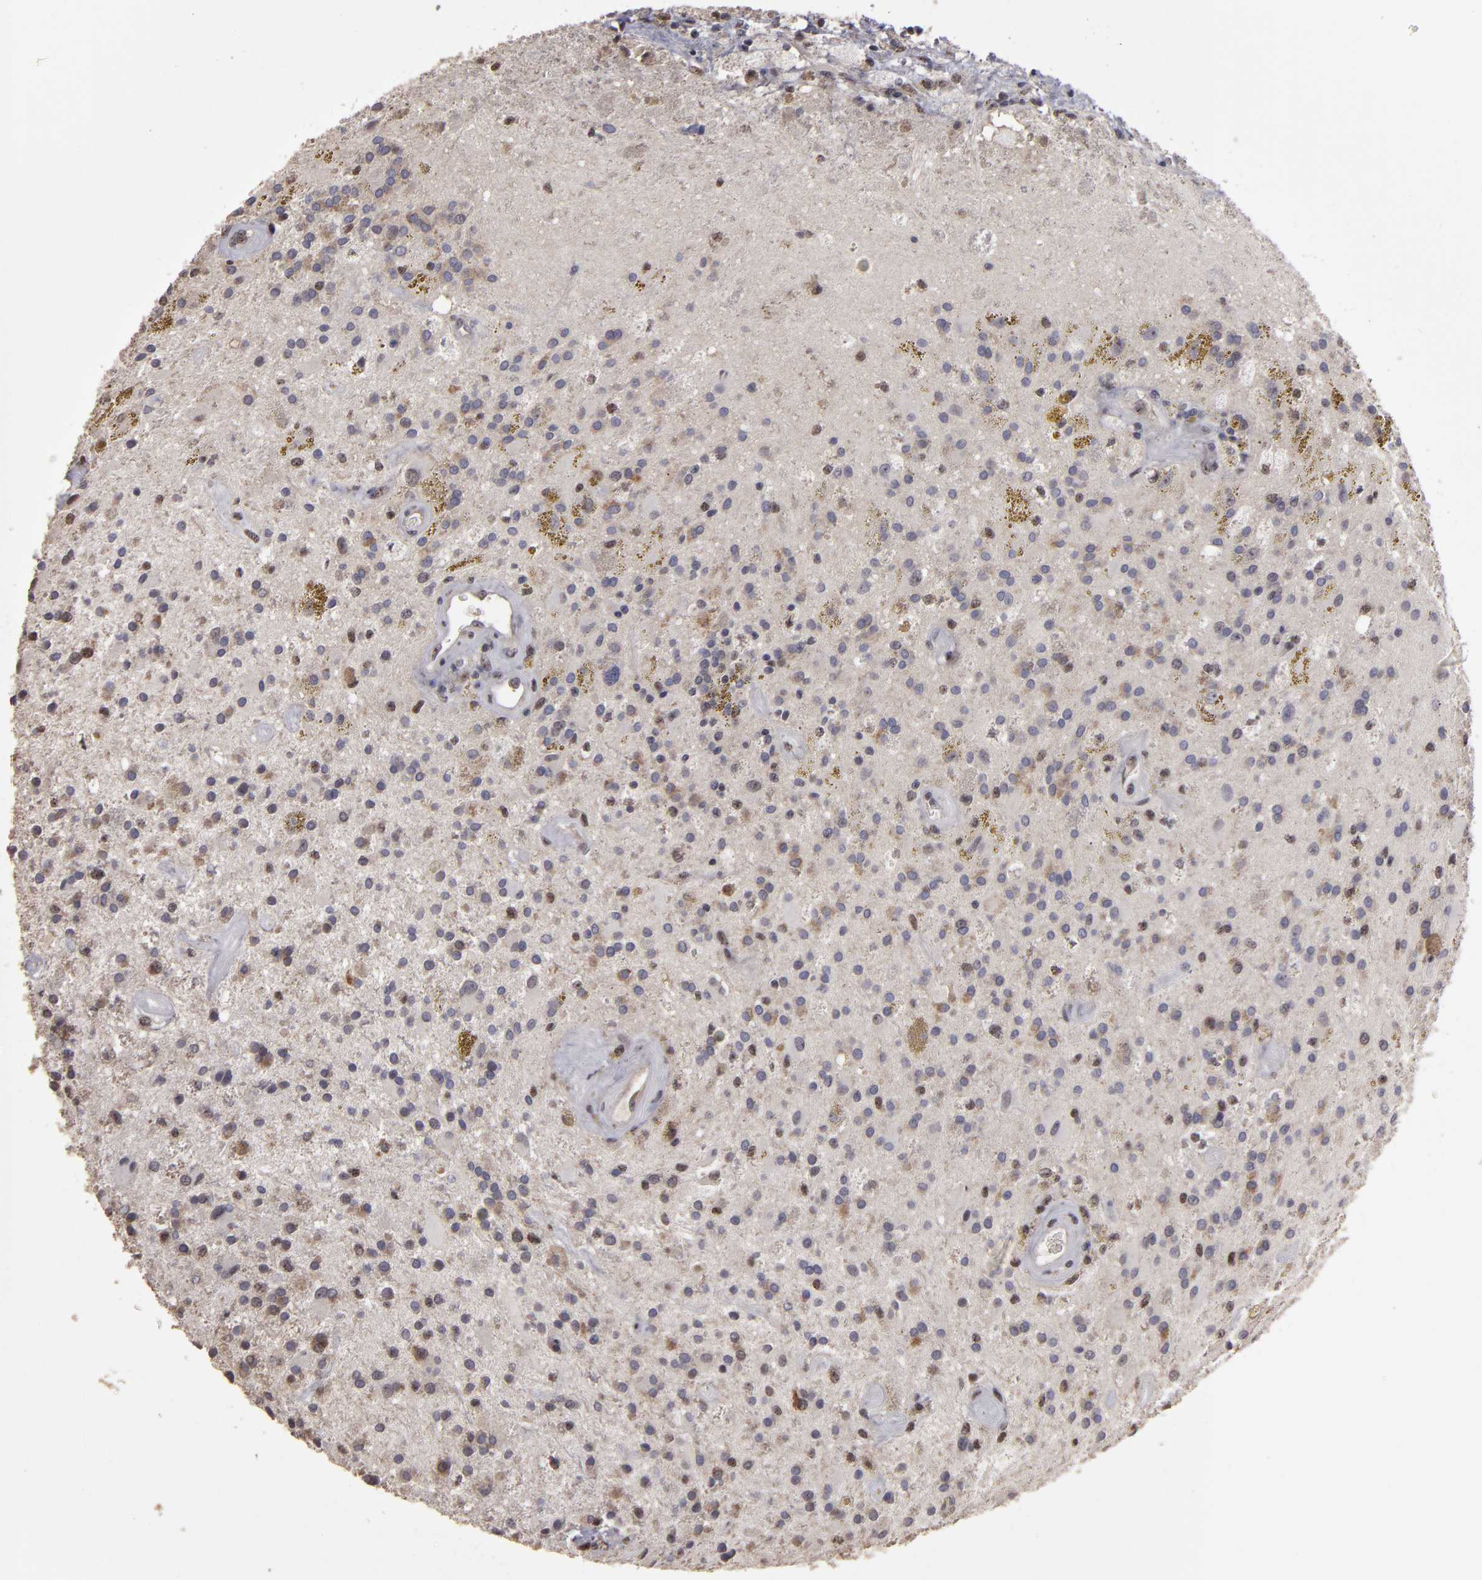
{"staining": {"intensity": "negative", "quantity": "none", "location": "none"}, "tissue": "glioma", "cell_type": "Tumor cells", "image_type": "cancer", "snomed": [{"axis": "morphology", "description": "Glioma, malignant, Low grade"}, {"axis": "topography", "description": "Brain"}], "caption": "Immunohistochemistry of glioma exhibits no expression in tumor cells. Brightfield microscopy of IHC stained with DAB (brown) and hematoxylin (blue), captured at high magnification.", "gene": "CD55", "patient": {"sex": "male", "age": 58}}